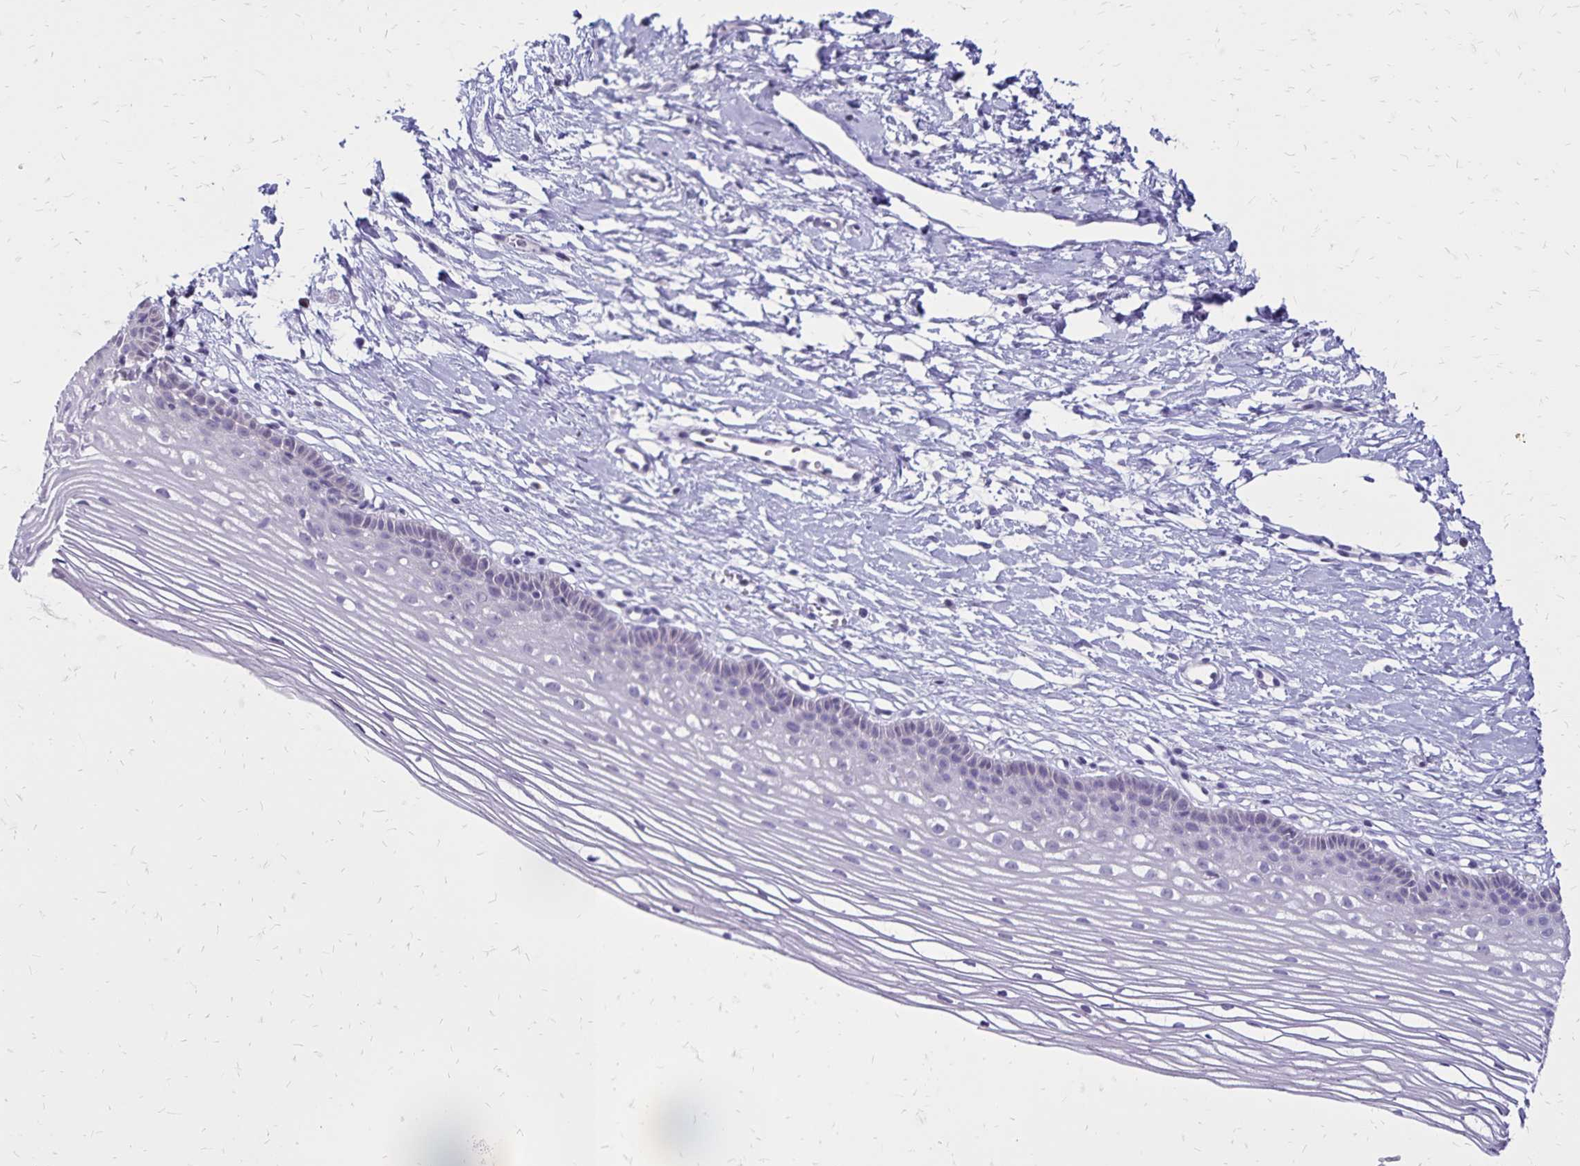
{"staining": {"intensity": "negative", "quantity": "none", "location": "none"}, "tissue": "cervix", "cell_type": "Glandular cells", "image_type": "normal", "snomed": [{"axis": "morphology", "description": "Normal tissue, NOS"}, {"axis": "topography", "description": "Cervix"}], "caption": "Glandular cells are negative for brown protein staining in benign cervix. (Stains: DAB (3,3'-diaminobenzidine) immunohistochemistry with hematoxylin counter stain, Microscopy: brightfield microscopy at high magnification).", "gene": "SH3GL3", "patient": {"sex": "female", "age": 40}}